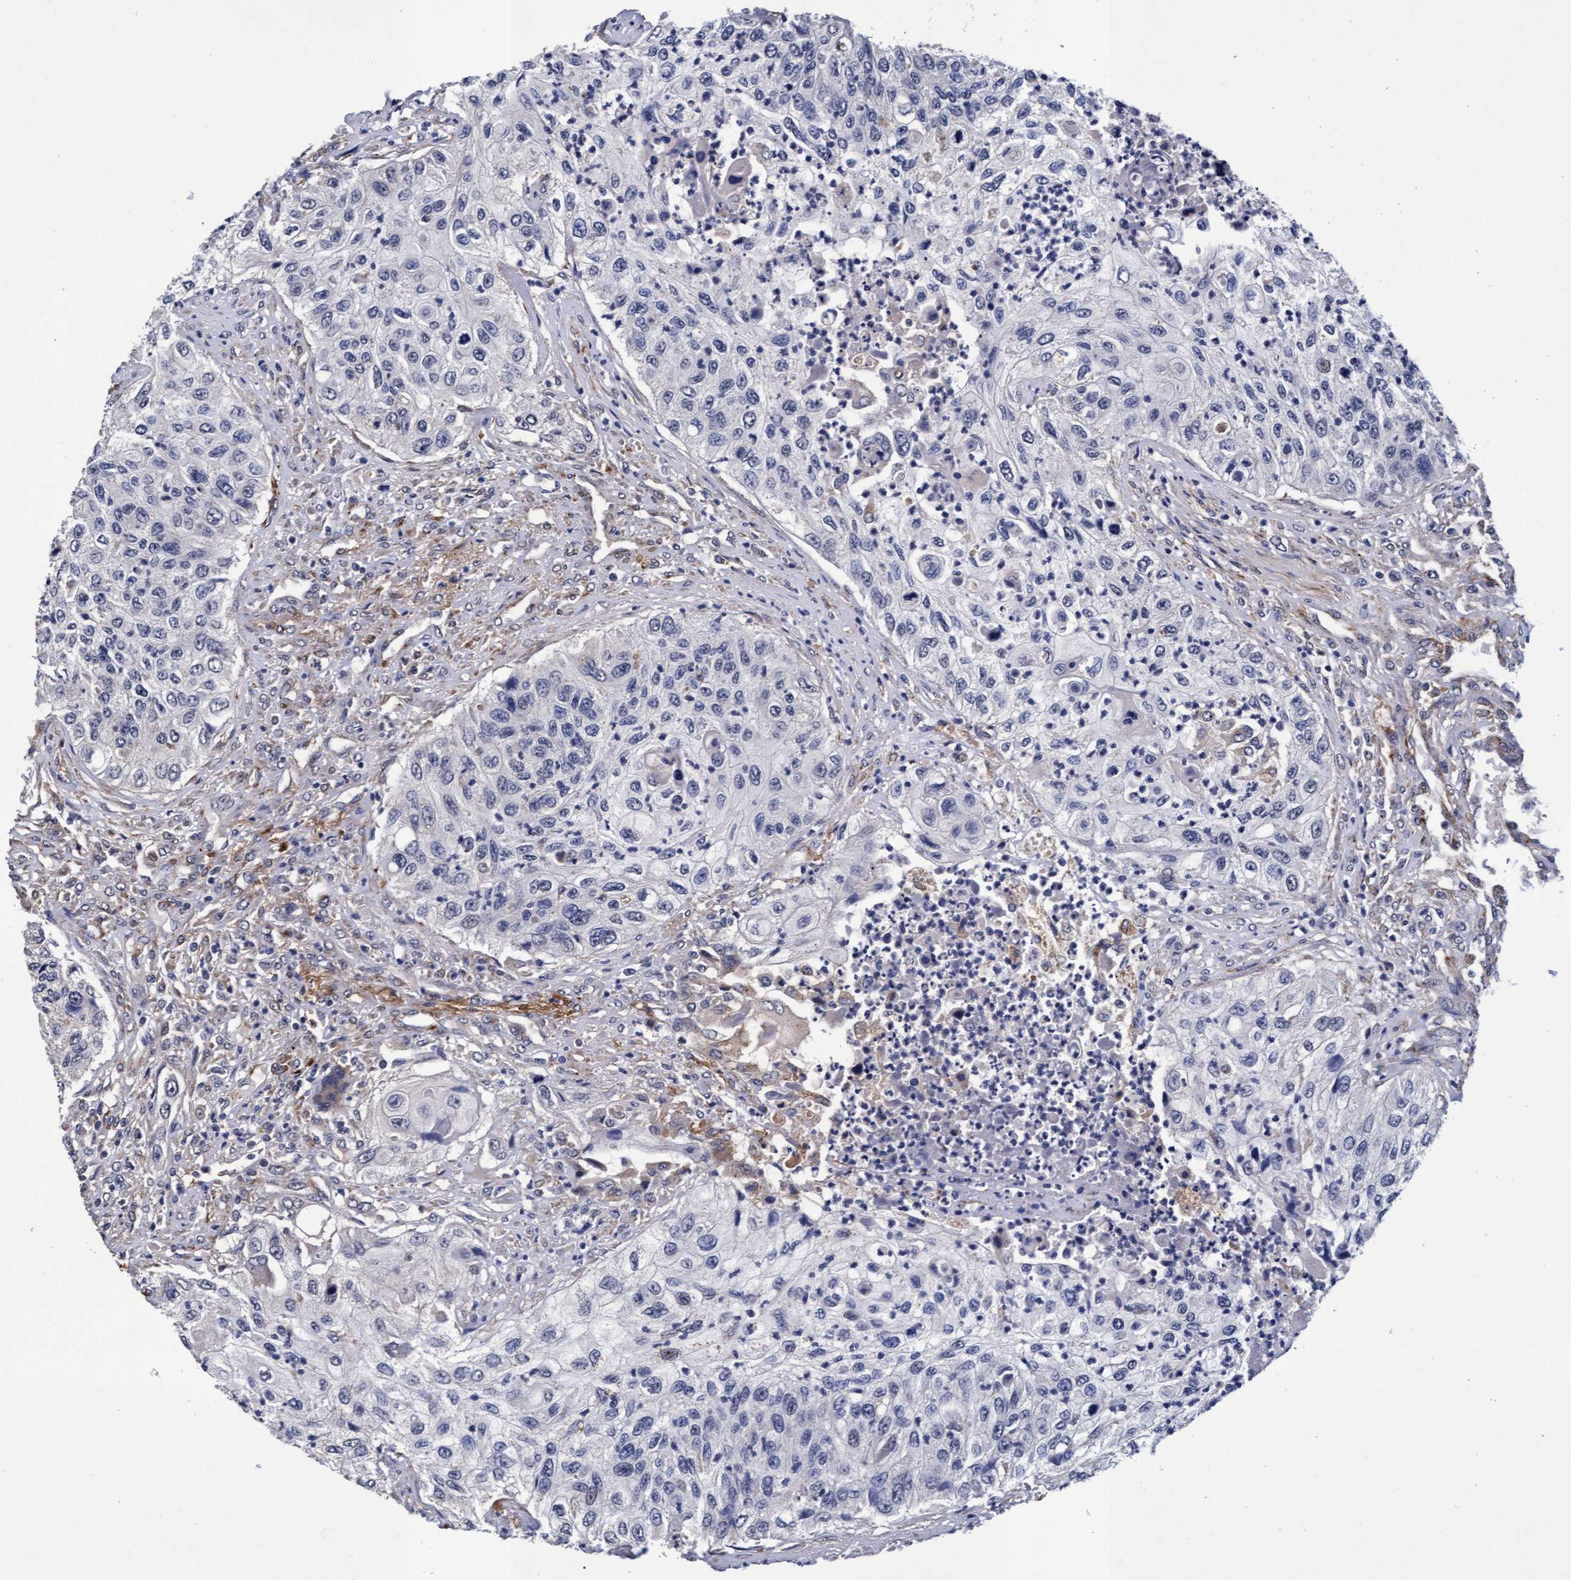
{"staining": {"intensity": "negative", "quantity": "none", "location": "none"}, "tissue": "urothelial cancer", "cell_type": "Tumor cells", "image_type": "cancer", "snomed": [{"axis": "morphology", "description": "Urothelial carcinoma, High grade"}, {"axis": "topography", "description": "Urinary bladder"}], "caption": "A photomicrograph of urothelial cancer stained for a protein displays no brown staining in tumor cells.", "gene": "CPQ", "patient": {"sex": "female", "age": 60}}